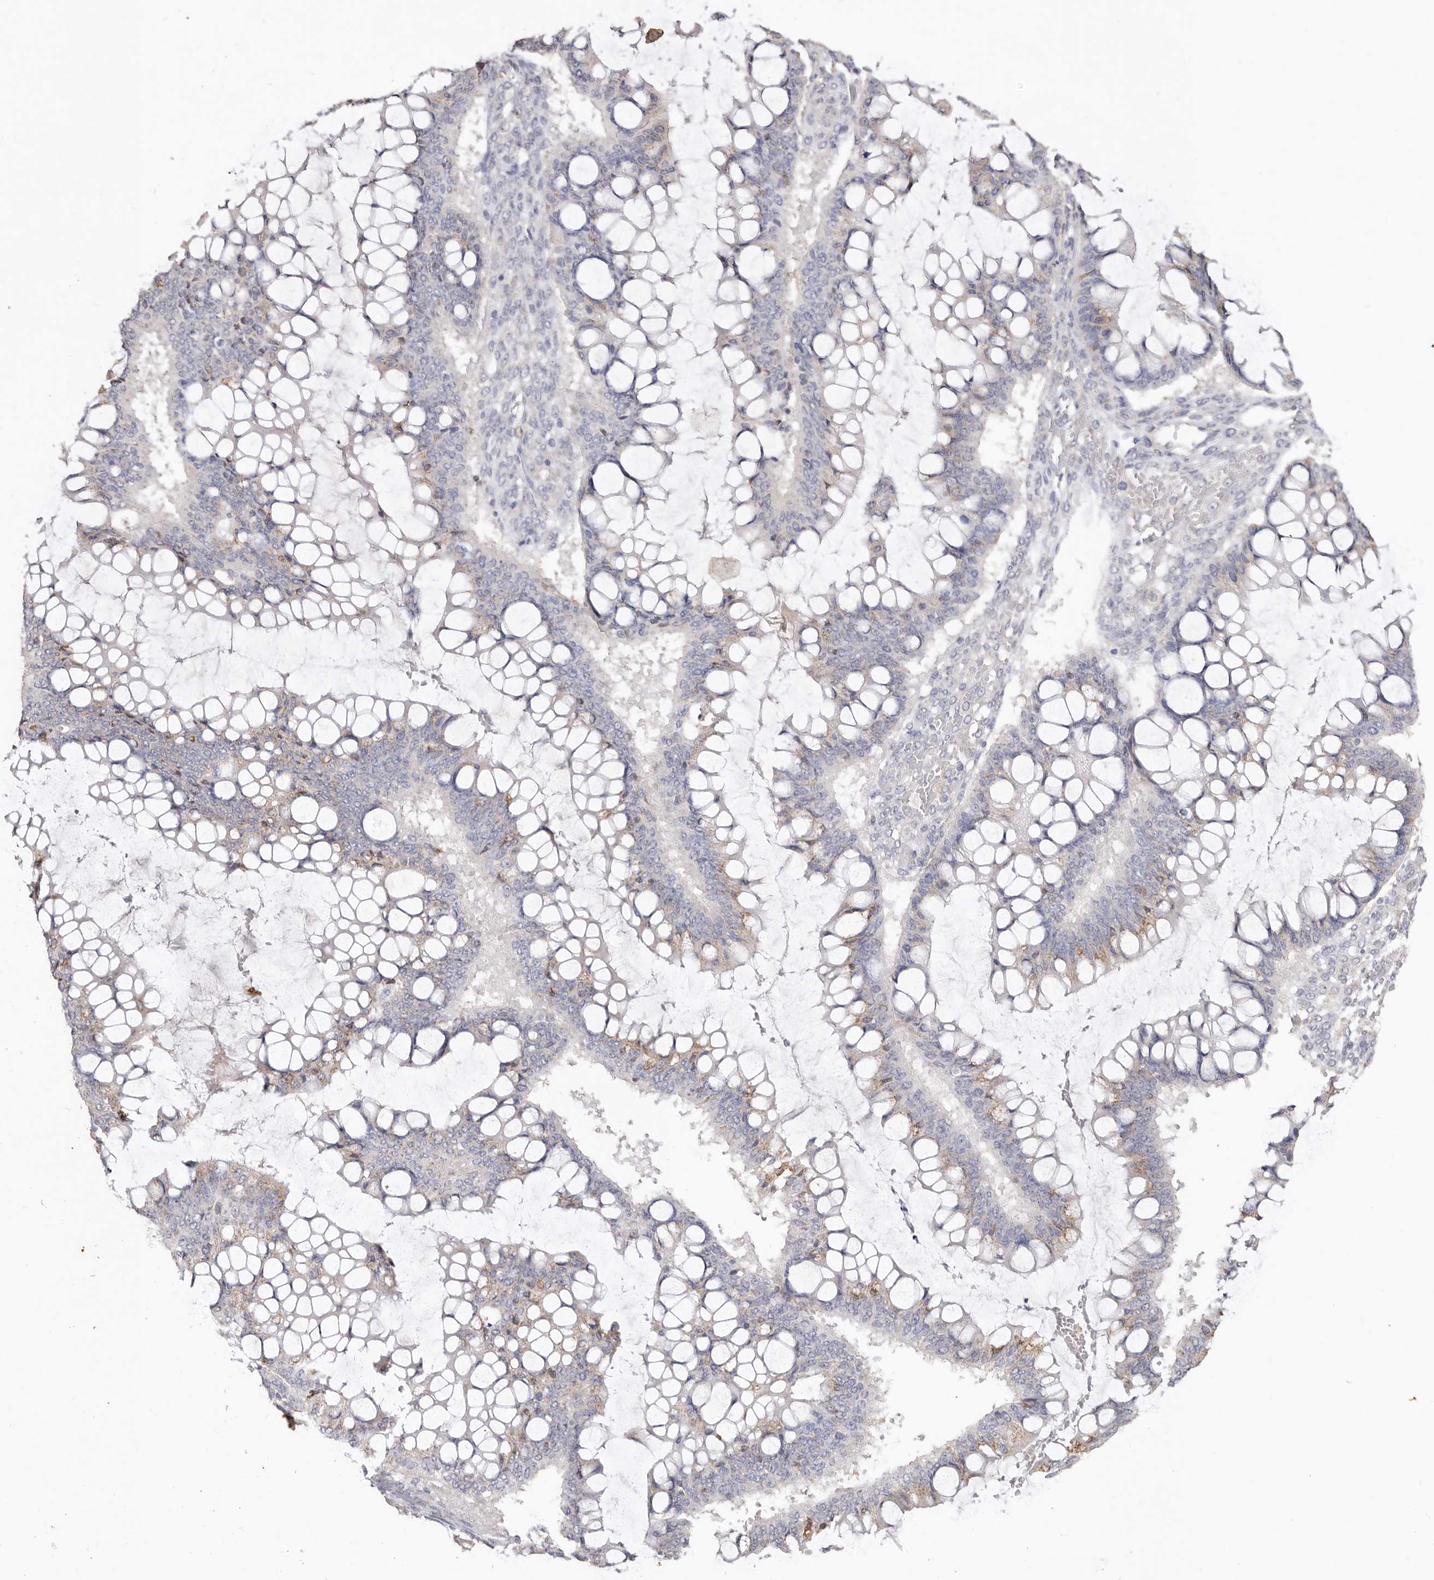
{"staining": {"intensity": "moderate", "quantity": "<25%", "location": "cytoplasmic/membranous"}, "tissue": "ovarian cancer", "cell_type": "Tumor cells", "image_type": "cancer", "snomed": [{"axis": "morphology", "description": "Cystadenocarcinoma, mucinous, NOS"}, {"axis": "topography", "description": "Ovary"}], "caption": "Ovarian cancer (mucinous cystadenocarcinoma) stained for a protein (brown) demonstrates moderate cytoplasmic/membranous positive staining in approximately <25% of tumor cells.", "gene": "LGALS7B", "patient": {"sex": "female", "age": 73}}